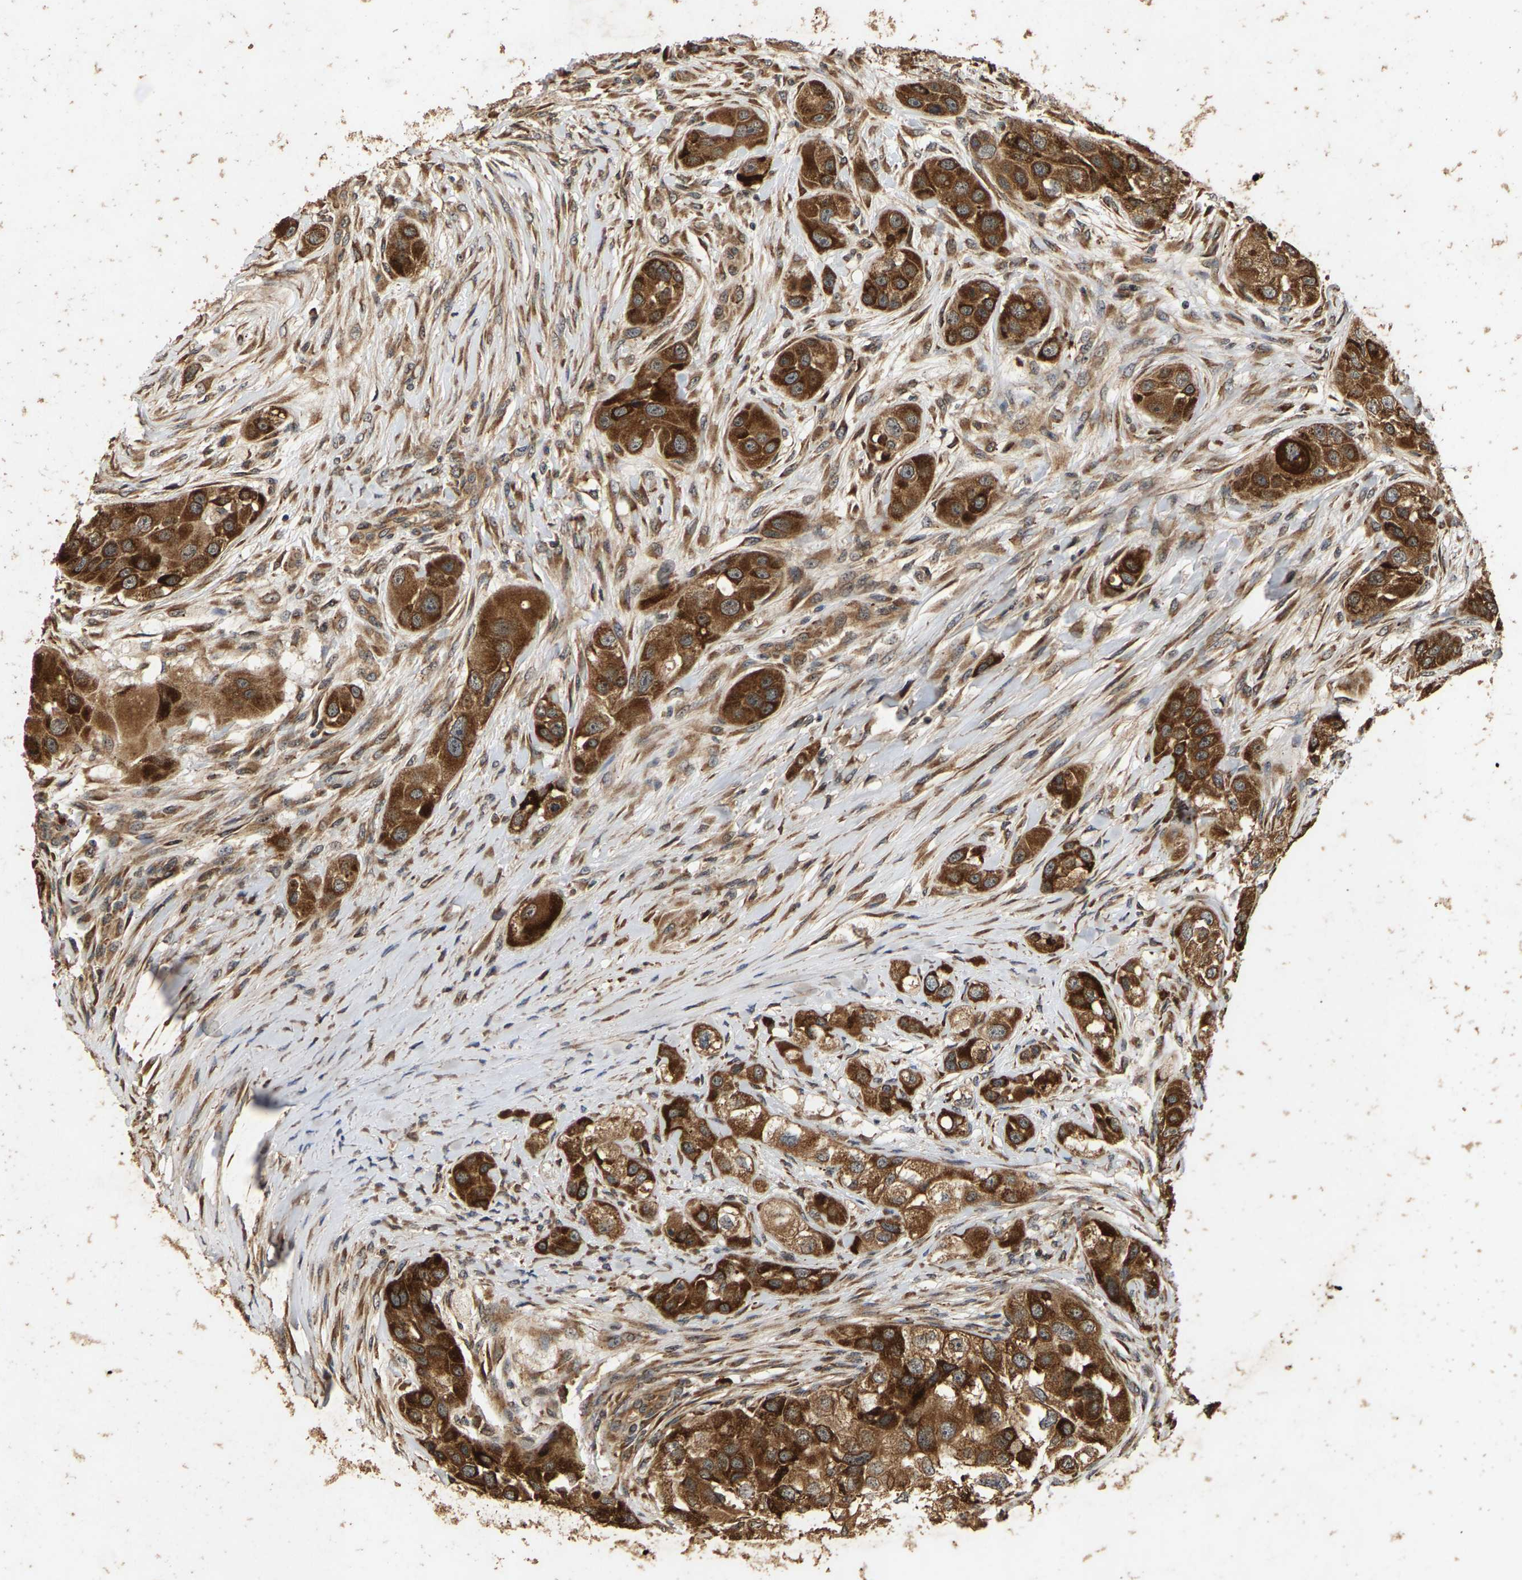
{"staining": {"intensity": "strong", "quantity": ">75%", "location": "cytoplasmic/membranous"}, "tissue": "head and neck cancer", "cell_type": "Tumor cells", "image_type": "cancer", "snomed": [{"axis": "morphology", "description": "Normal tissue, NOS"}, {"axis": "morphology", "description": "Squamous cell carcinoma, NOS"}, {"axis": "topography", "description": "Skeletal muscle"}, {"axis": "topography", "description": "Head-Neck"}], "caption": "Squamous cell carcinoma (head and neck) stained for a protein (brown) reveals strong cytoplasmic/membranous positive staining in about >75% of tumor cells.", "gene": "CIDEC", "patient": {"sex": "male", "age": 51}}